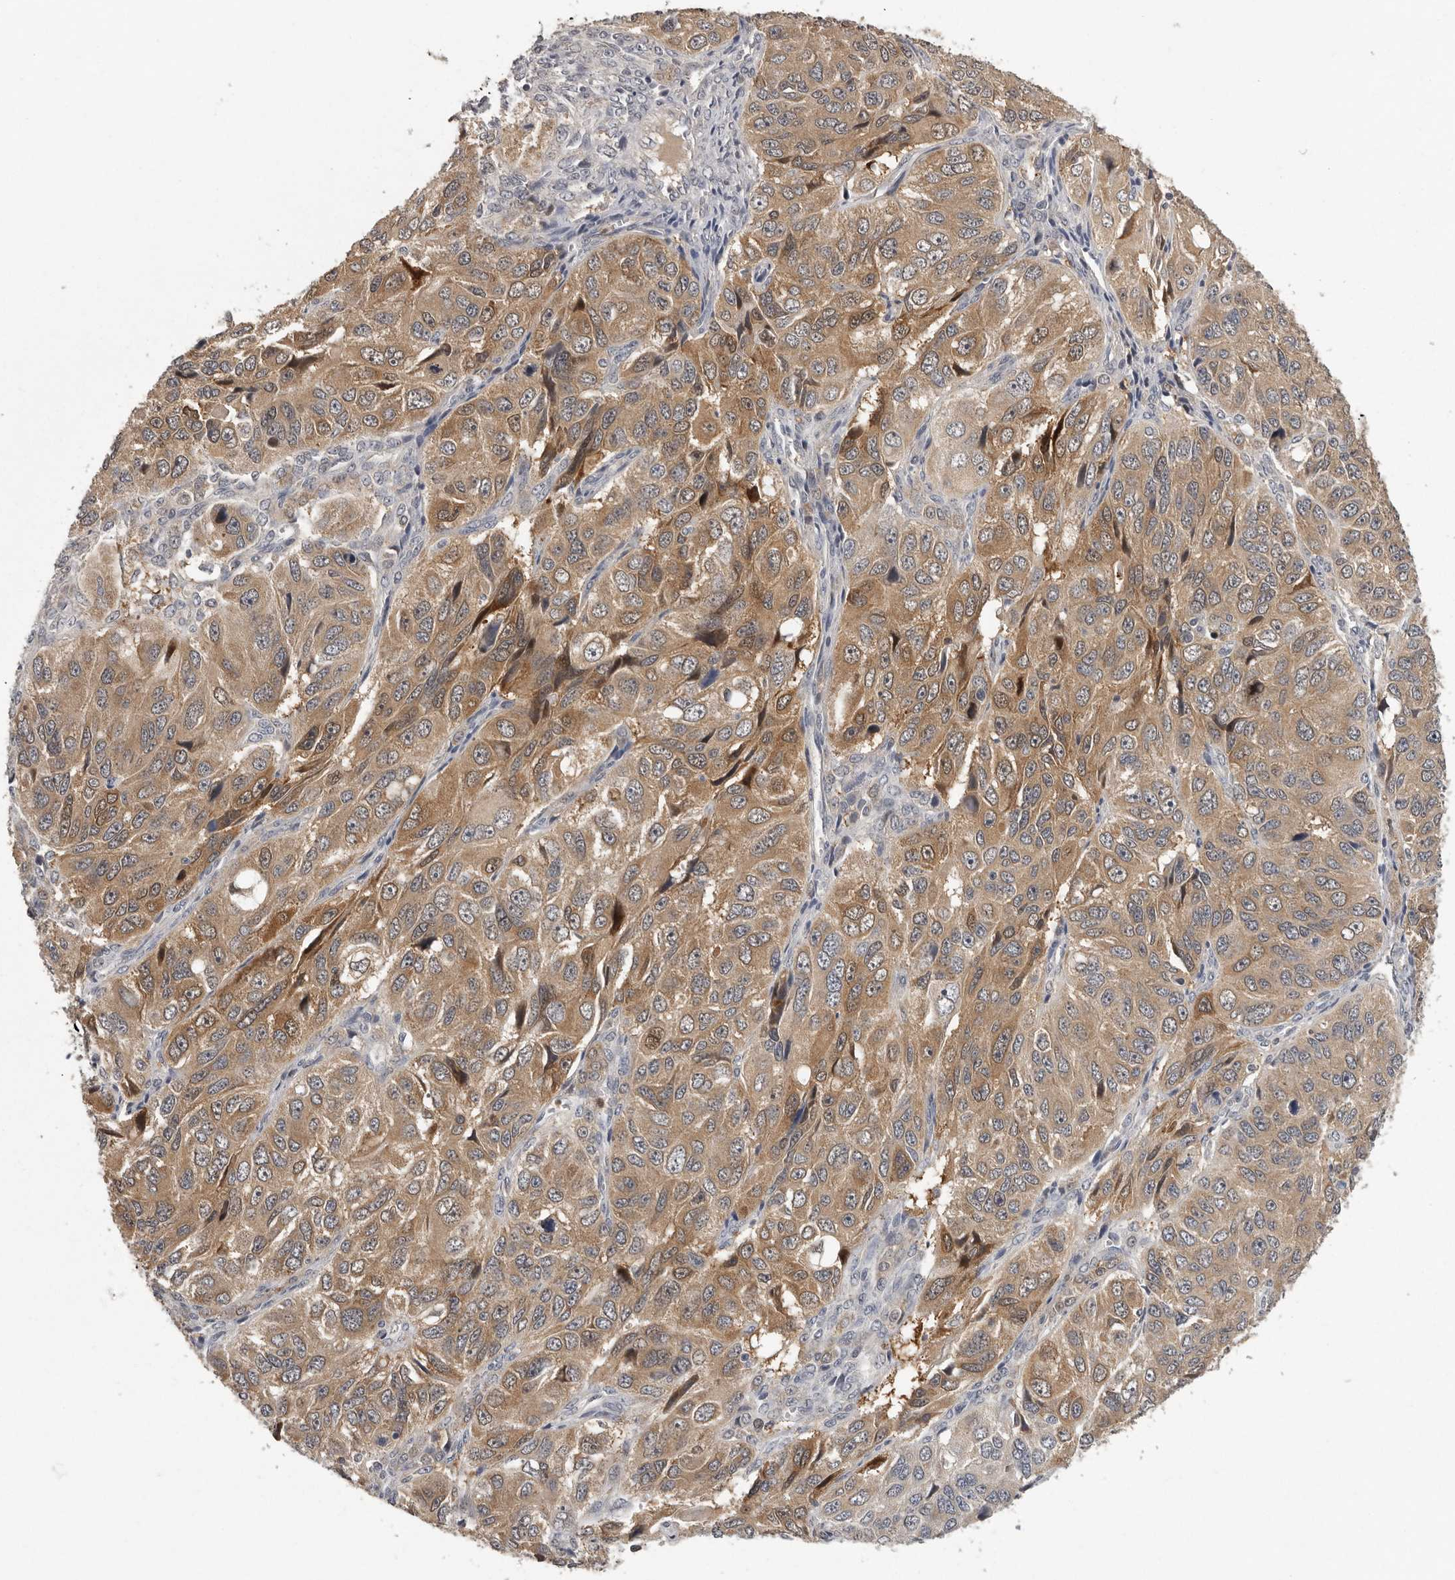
{"staining": {"intensity": "moderate", "quantity": ">75%", "location": "cytoplasmic/membranous"}, "tissue": "ovarian cancer", "cell_type": "Tumor cells", "image_type": "cancer", "snomed": [{"axis": "morphology", "description": "Carcinoma, endometroid"}, {"axis": "topography", "description": "Ovary"}], "caption": "Immunohistochemistry micrograph of neoplastic tissue: human ovarian cancer (endometroid carcinoma) stained using immunohistochemistry (IHC) shows medium levels of moderate protein expression localized specifically in the cytoplasmic/membranous of tumor cells, appearing as a cytoplasmic/membranous brown color.", "gene": "RALGPS2", "patient": {"sex": "female", "age": 51}}